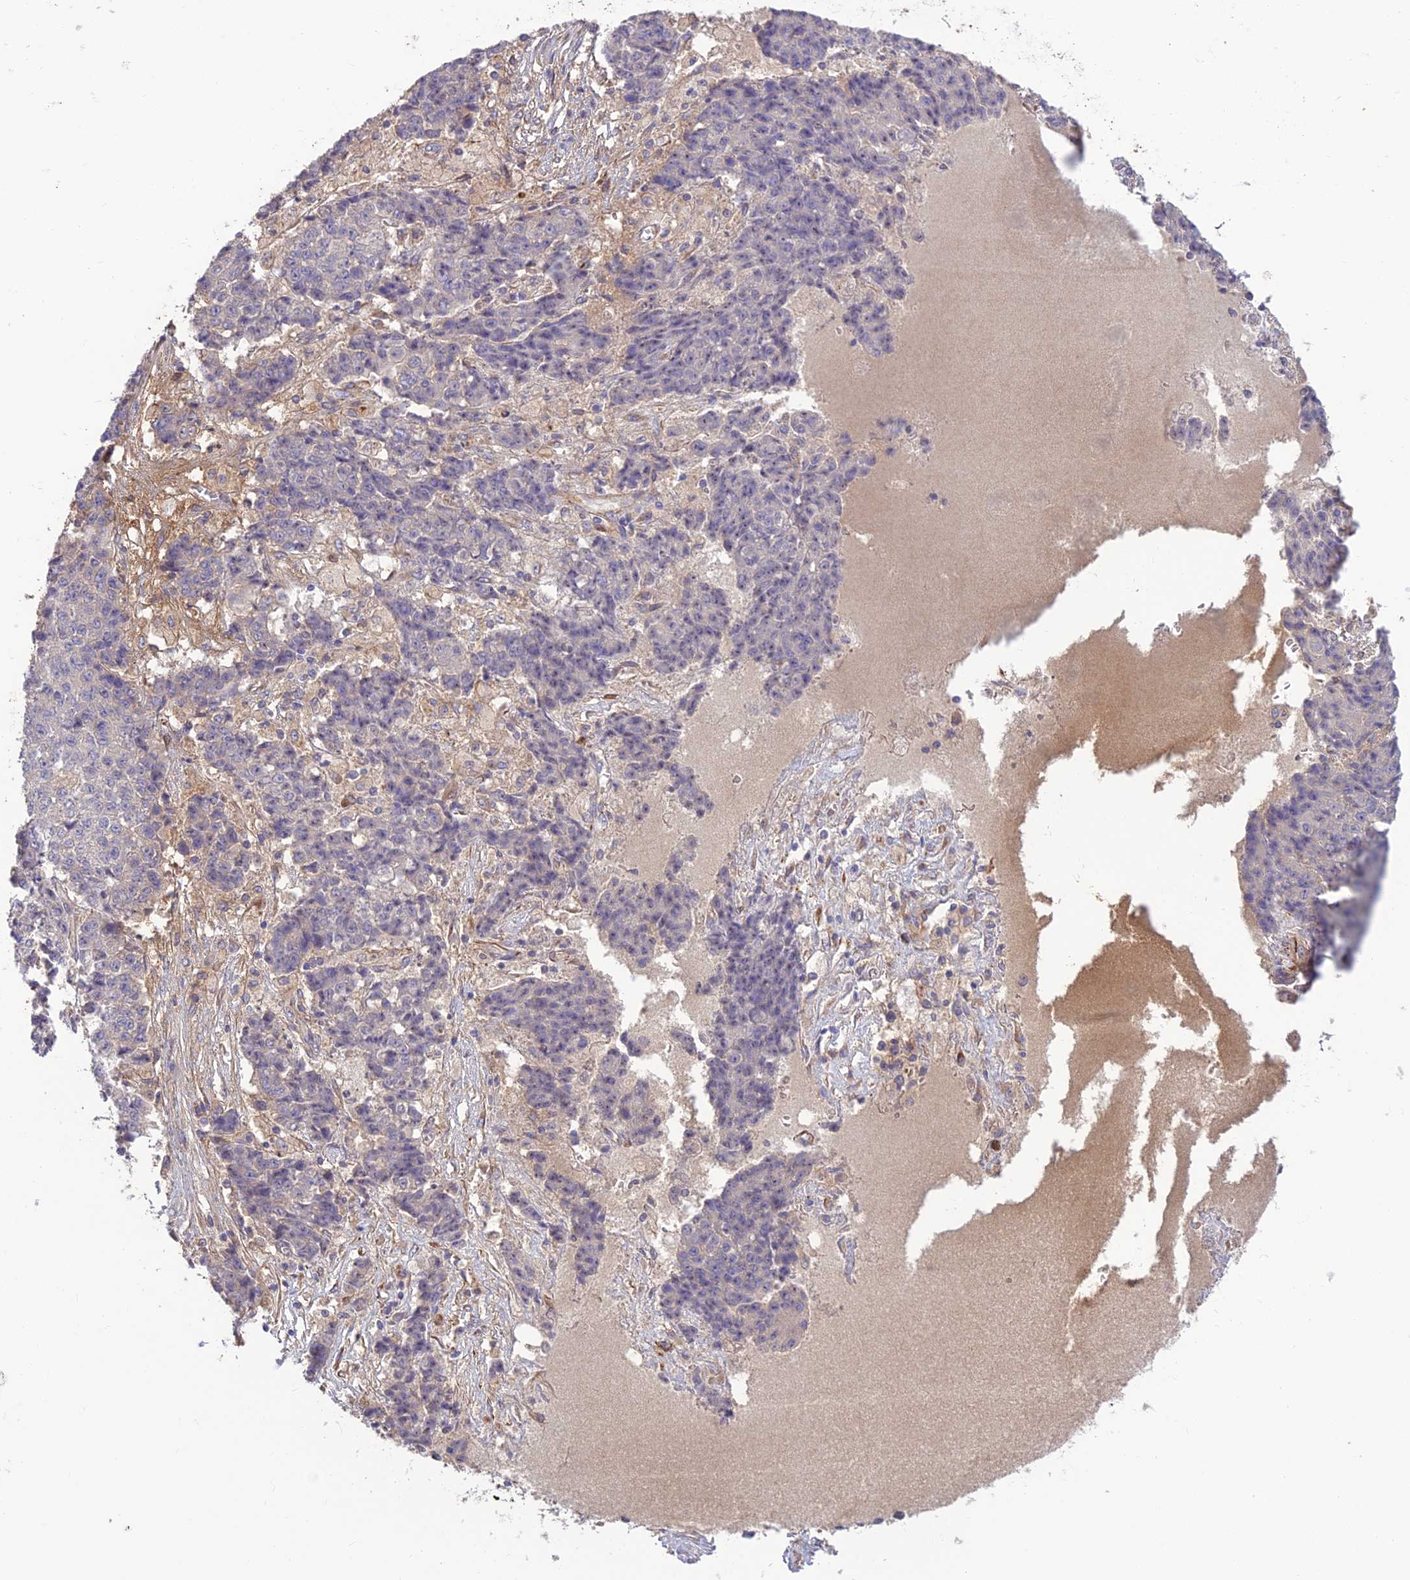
{"staining": {"intensity": "negative", "quantity": "none", "location": "none"}, "tissue": "ovarian cancer", "cell_type": "Tumor cells", "image_type": "cancer", "snomed": [{"axis": "morphology", "description": "Carcinoma, endometroid"}, {"axis": "topography", "description": "Ovary"}], "caption": "Tumor cells show no significant staining in ovarian cancer (endometroid carcinoma).", "gene": "ST8SIA5", "patient": {"sex": "female", "age": 42}}